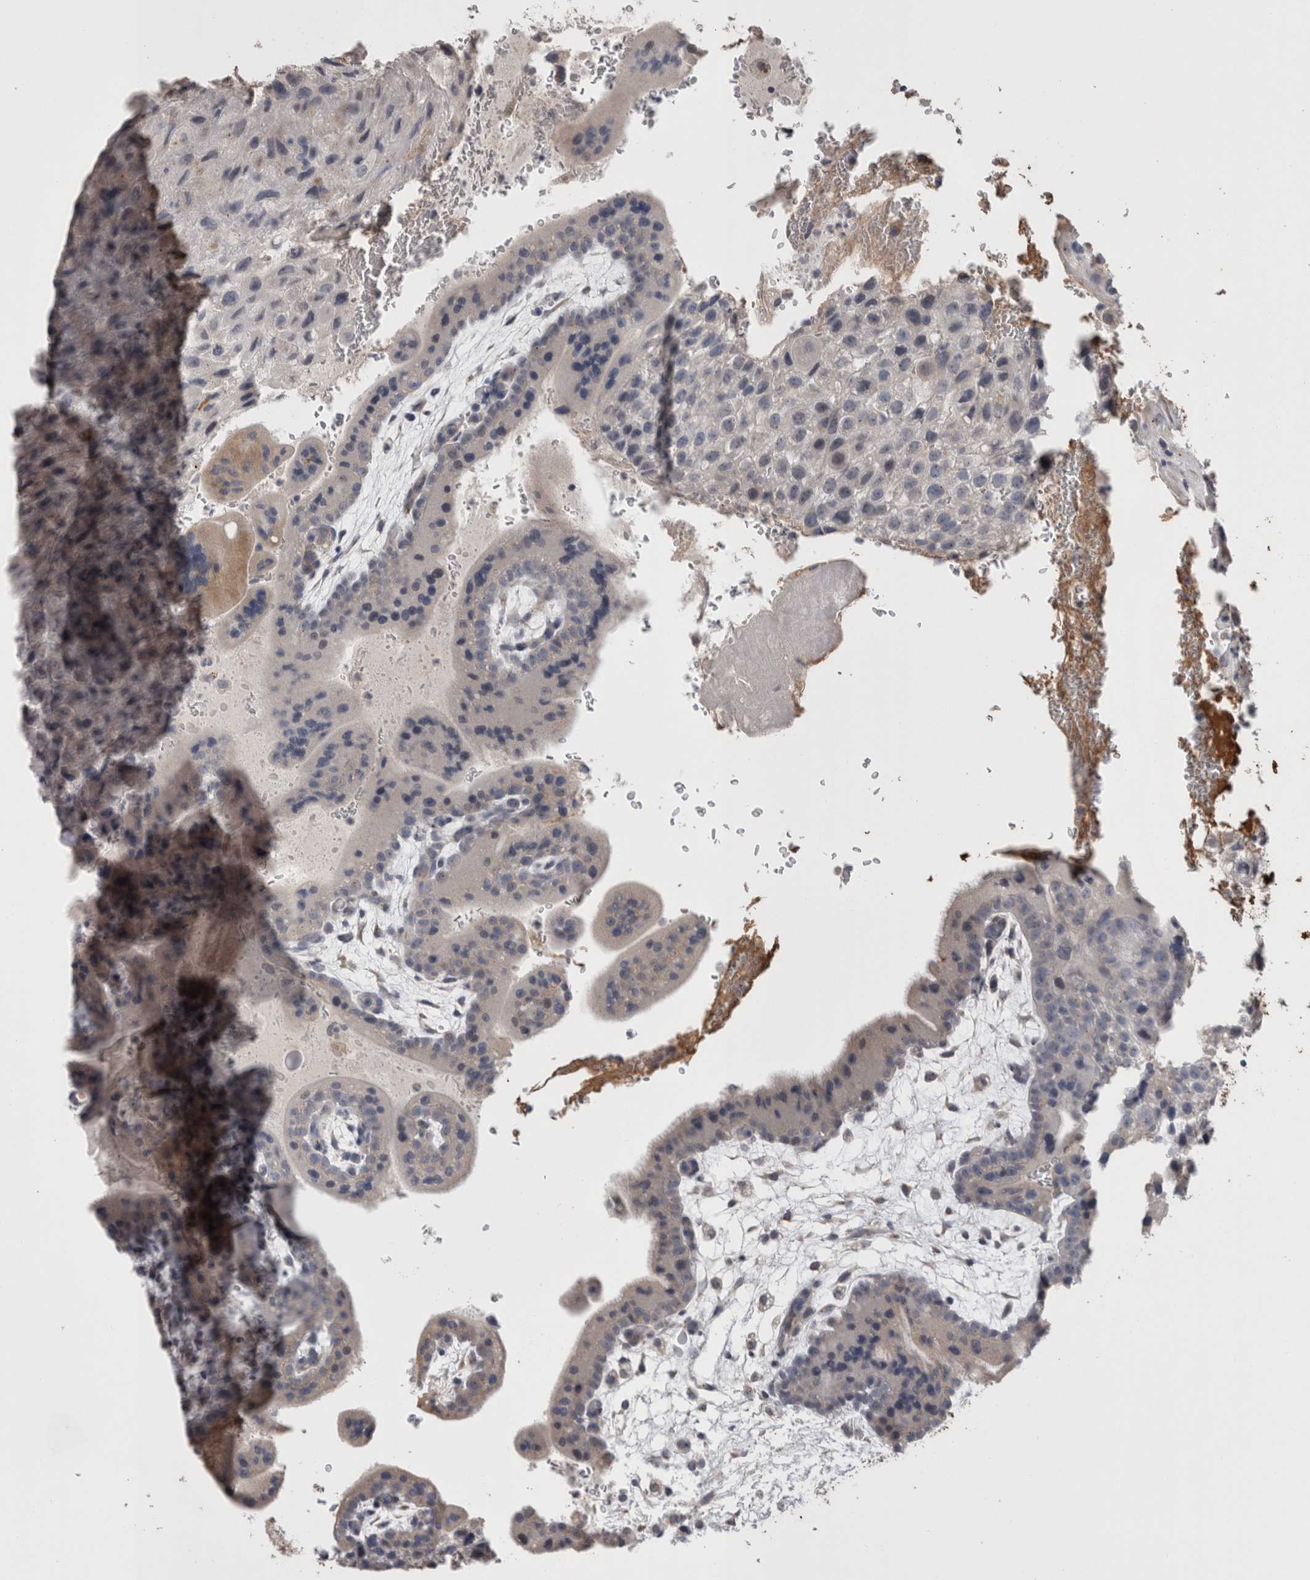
{"staining": {"intensity": "moderate", "quantity": "<25%", "location": "cytoplasmic/membranous"}, "tissue": "placenta", "cell_type": "Decidual cells", "image_type": "normal", "snomed": [{"axis": "morphology", "description": "Normal tissue, NOS"}, {"axis": "topography", "description": "Placenta"}], "caption": "Placenta stained with immunohistochemistry demonstrates moderate cytoplasmic/membranous expression in about <25% of decidual cells.", "gene": "STC1", "patient": {"sex": "female", "age": 35}}